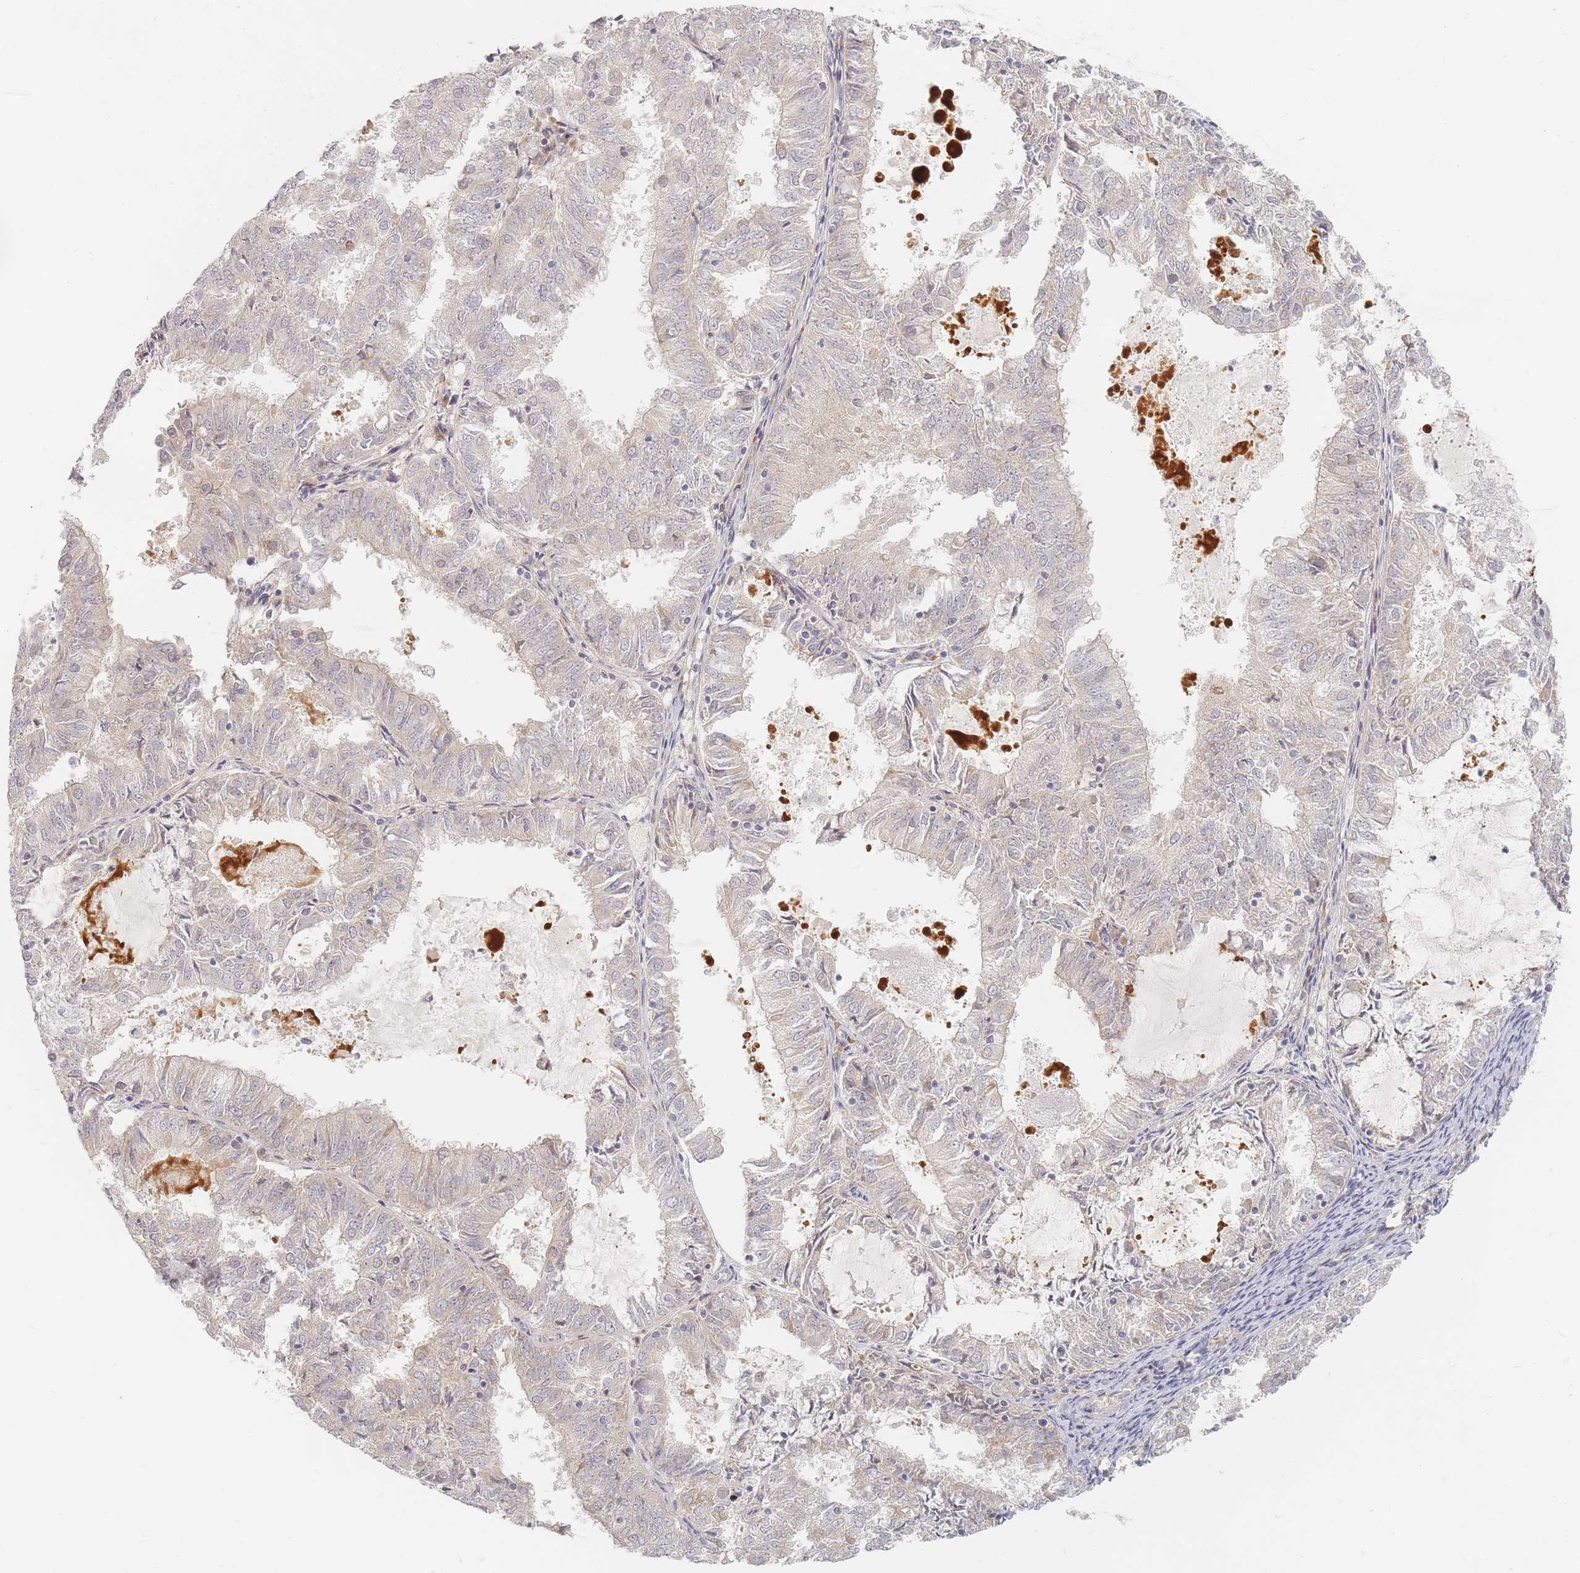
{"staining": {"intensity": "weak", "quantity": "<25%", "location": "cytoplasmic/membranous"}, "tissue": "endometrial cancer", "cell_type": "Tumor cells", "image_type": "cancer", "snomed": [{"axis": "morphology", "description": "Adenocarcinoma, NOS"}, {"axis": "topography", "description": "Endometrium"}], "caption": "Image shows no protein staining in tumor cells of endometrial adenocarcinoma tissue.", "gene": "ZKSCAN7", "patient": {"sex": "female", "age": 57}}